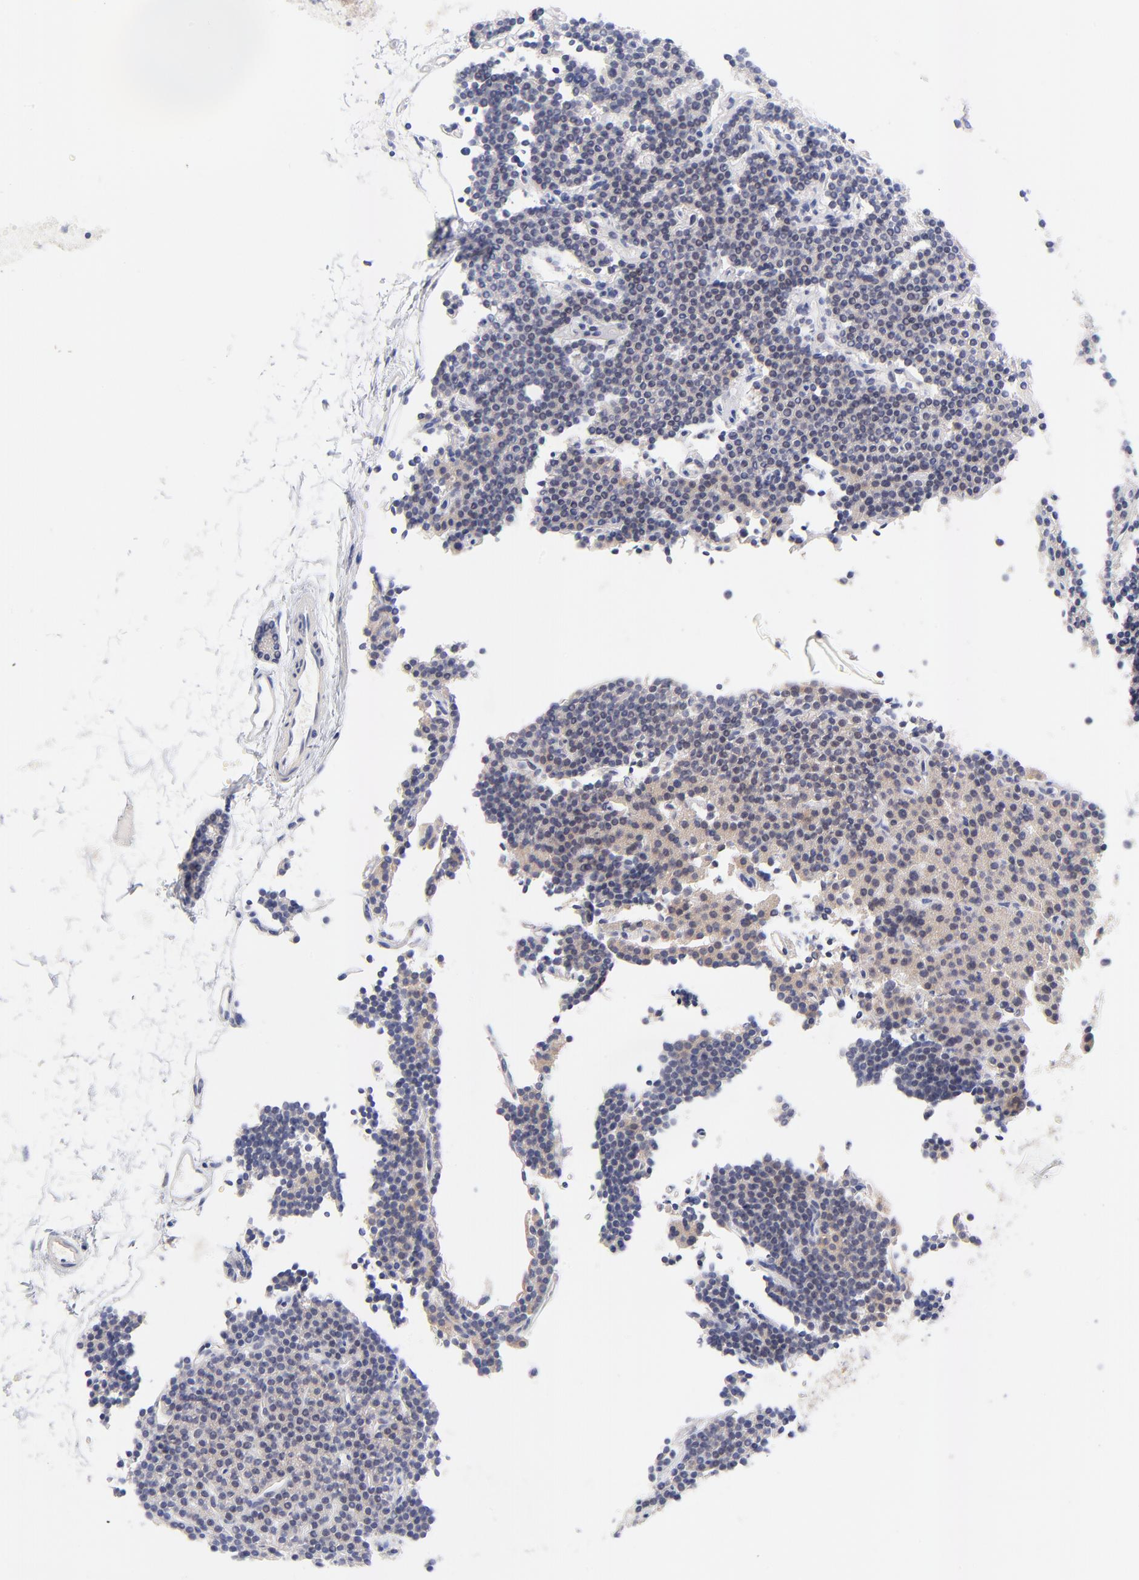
{"staining": {"intensity": "weak", "quantity": ">75%", "location": "cytoplasmic/membranous"}, "tissue": "parathyroid gland", "cell_type": "Glandular cells", "image_type": "normal", "snomed": [{"axis": "morphology", "description": "Normal tissue, NOS"}, {"axis": "topography", "description": "Parathyroid gland"}], "caption": "IHC staining of benign parathyroid gland, which exhibits low levels of weak cytoplasmic/membranous expression in about >75% of glandular cells indicating weak cytoplasmic/membranous protein positivity. The staining was performed using DAB (3,3'-diaminobenzidine) (brown) for protein detection and nuclei were counterstained in hematoxylin (blue).", "gene": "AFF2", "patient": {"sex": "female", "age": 45}}